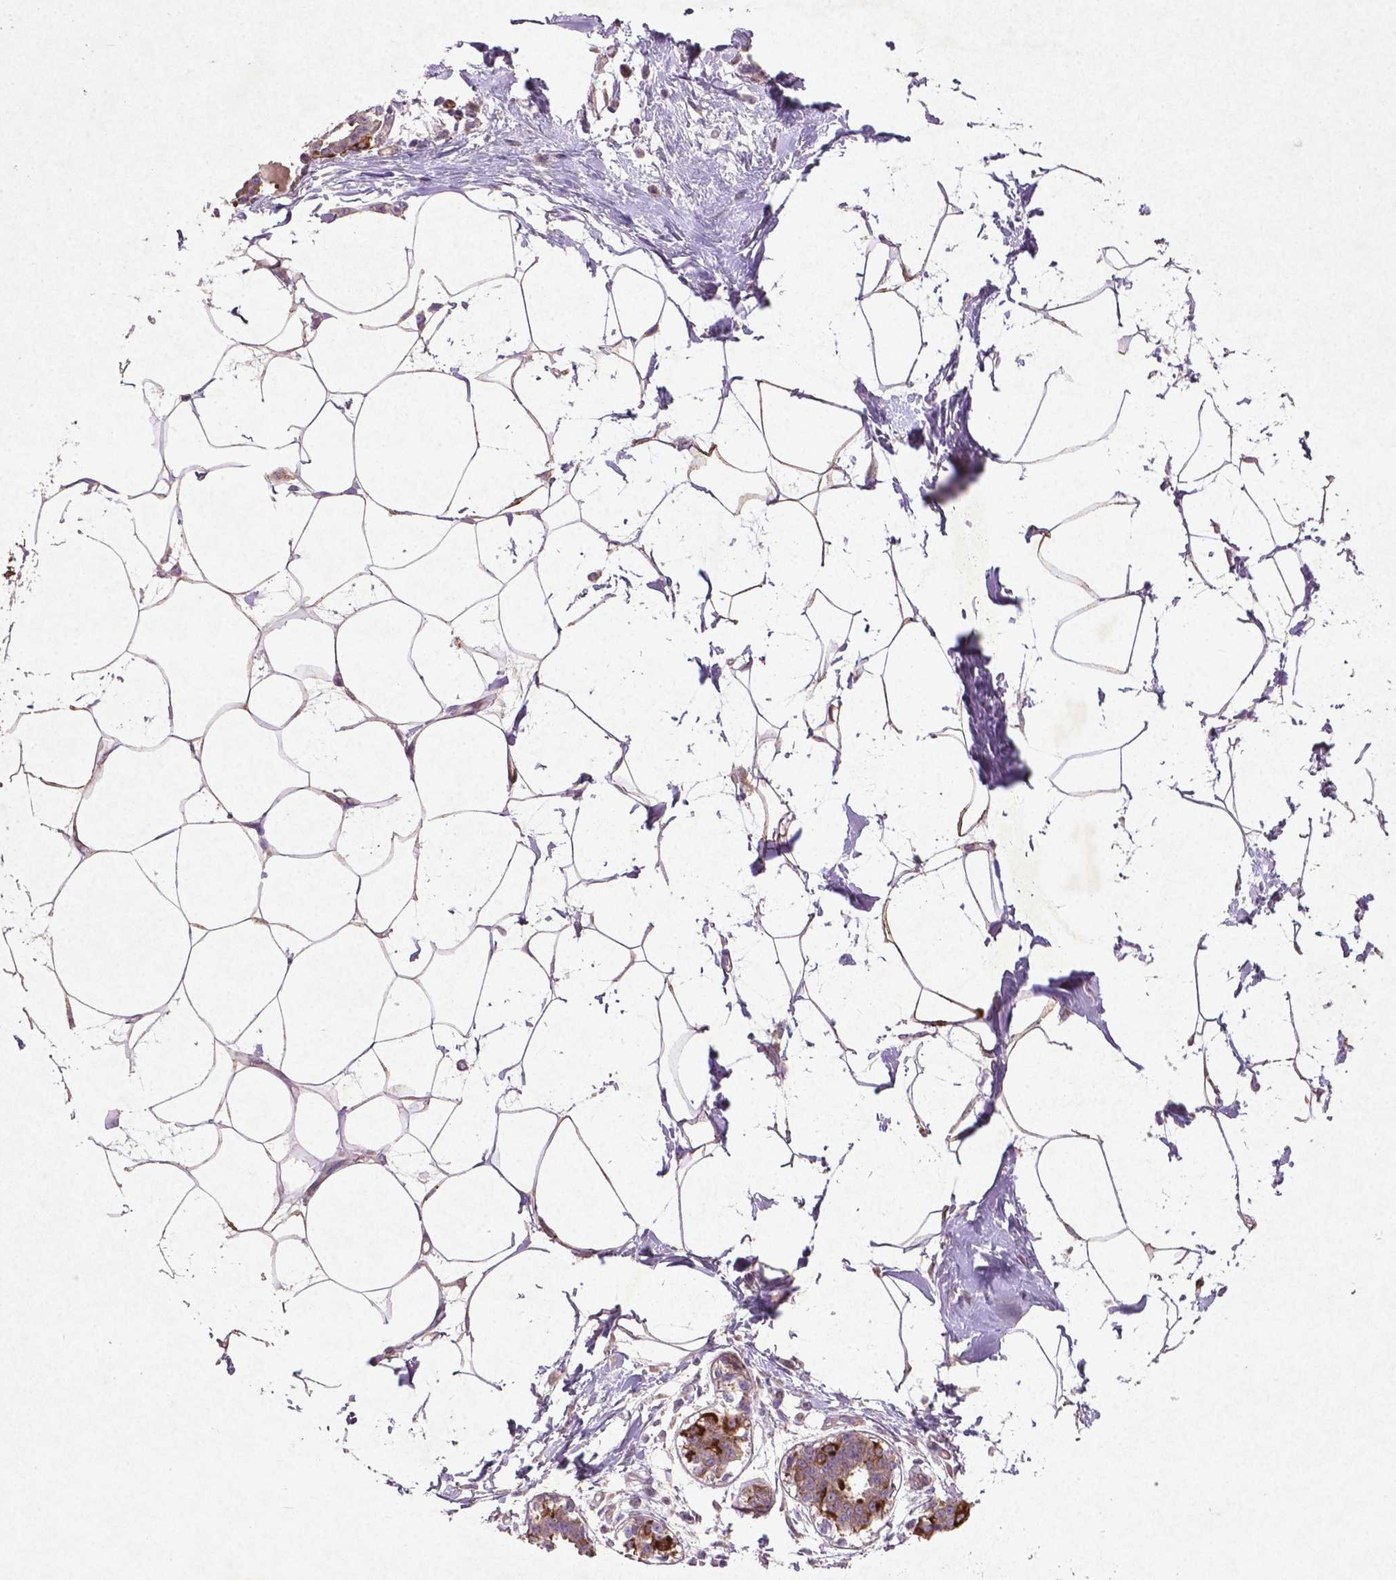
{"staining": {"intensity": "weak", "quantity": "25%-75%", "location": "cytoplasmic/membranous"}, "tissue": "breast", "cell_type": "Adipocytes", "image_type": "normal", "snomed": [{"axis": "morphology", "description": "Normal tissue, NOS"}, {"axis": "topography", "description": "Breast"}], "caption": "Immunohistochemistry photomicrograph of normal breast stained for a protein (brown), which exhibits low levels of weak cytoplasmic/membranous expression in approximately 25%-75% of adipocytes.", "gene": "MTOR", "patient": {"sex": "female", "age": 45}}